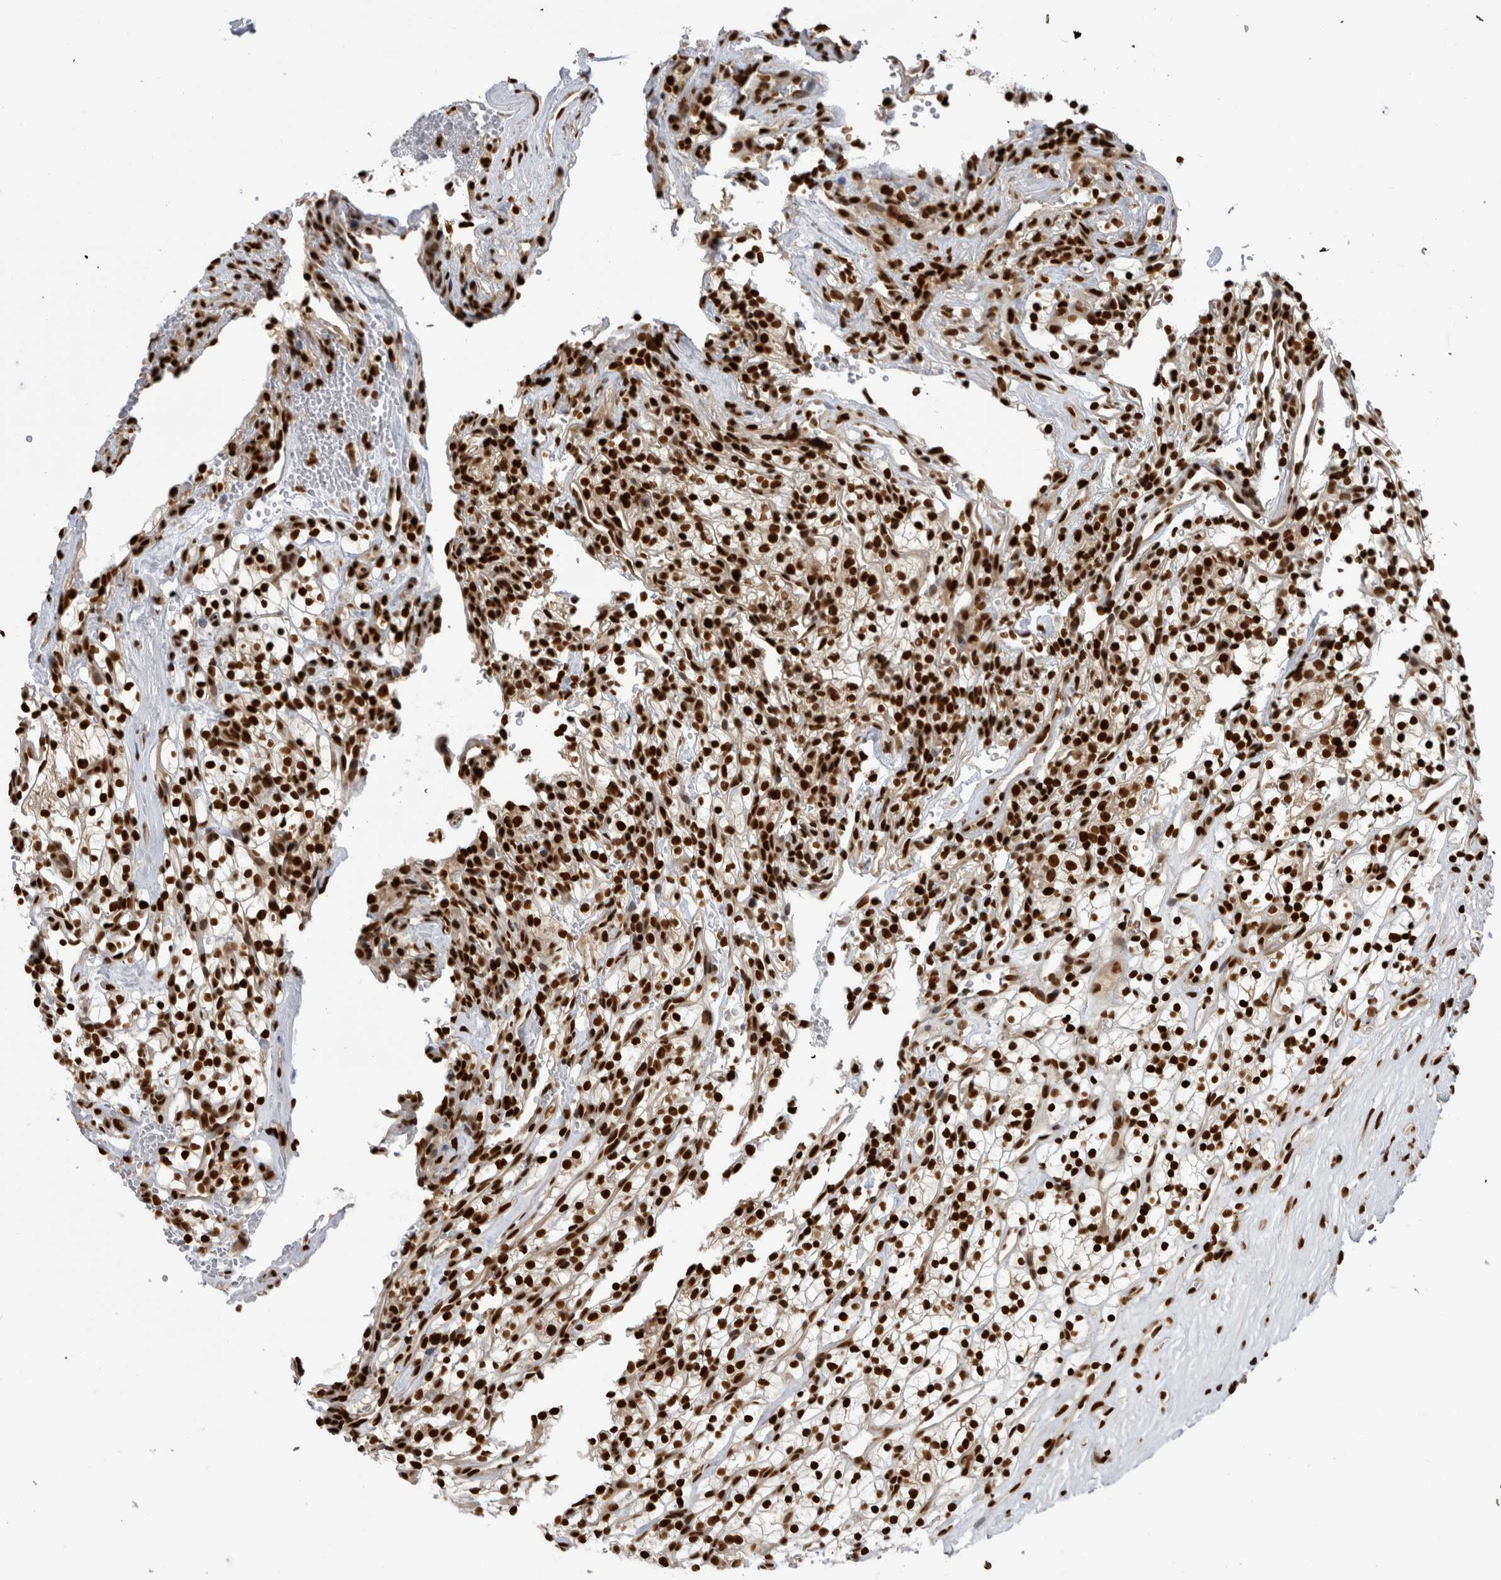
{"staining": {"intensity": "strong", "quantity": ">75%", "location": "nuclear"}, "tissue": "renal cancer", "cell_type": "Tumor cells", "image_type": "cancer", "snomed": [{"axis": "morphology", "description": "Adenocarcinoma, NOS"}, {"axis": "topography", "description": "Kidney"}], "caption": "Approximately >75% of tumor cells in human renal cancer show strong nuclear protein positivity as visualized by brown immunohistochemical staining.", "gene": "ZSCAN2", "patient": {"sex": "female", "age": 57}}